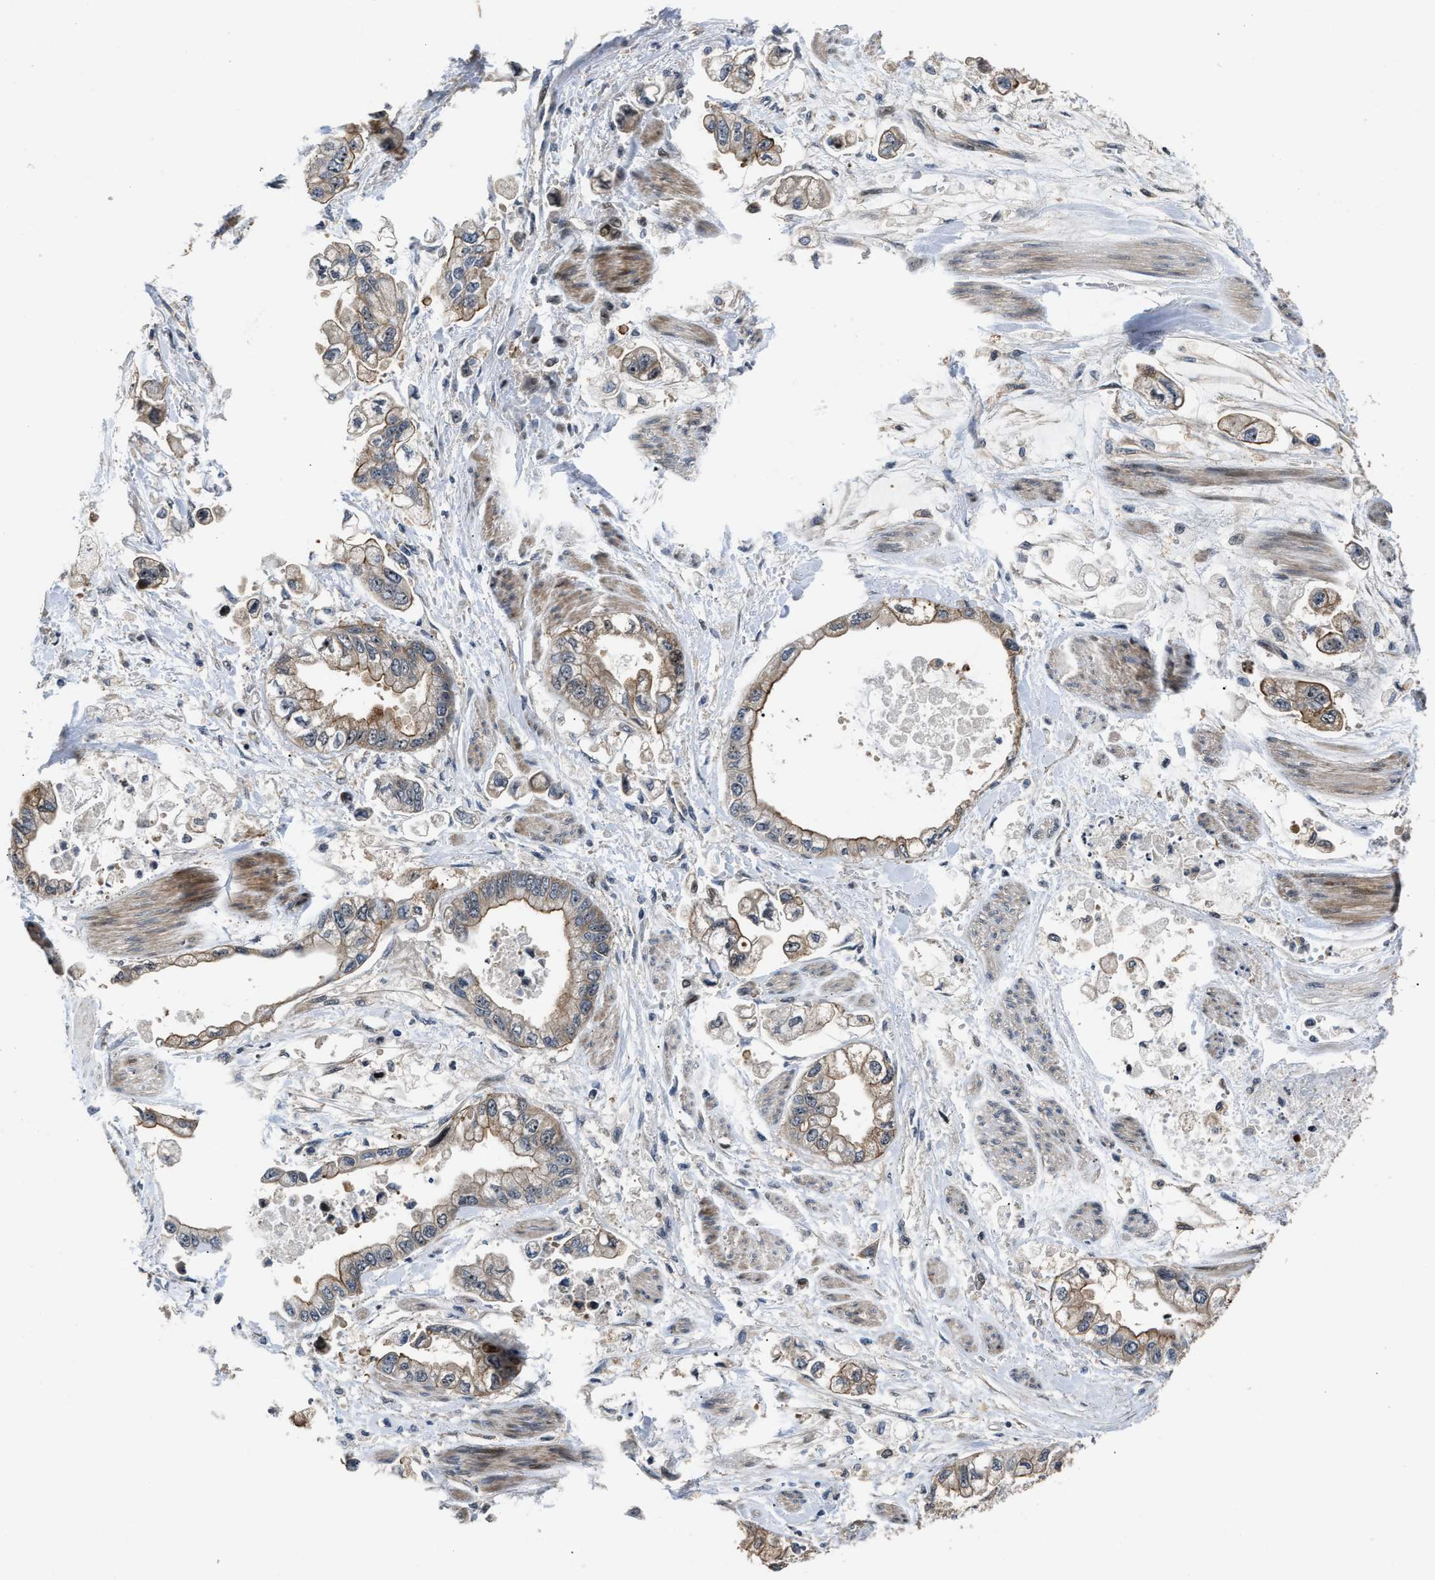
{"staining": {"intensity": "moderate", "quantity": "25%-75%", "location": "cytoplasmic/membranous"}, "tissue": "stomach cancer", "cell_type": "Tumor cells", "image_type": "cancer", "snomed": [{"axis": "morphology", "description": "Normal tissue, NOS"}, {"axis": "morphology", "description": "Adenocarcinoma, NOS"}, {"axis": "topography", "description": "Stomach"}], "caption": "A brown stain shows moderate cytoplasmic/membranous positivity of a protein in adenocarcinoma (stomach) tumor cells. The protein is stained brown, and the nuclei are stained in blue (DAB IHC with brightfield microscopy, high magnification).", "gene": "ALDH3A2", "patient": {"sex": "male", "age": 62}}